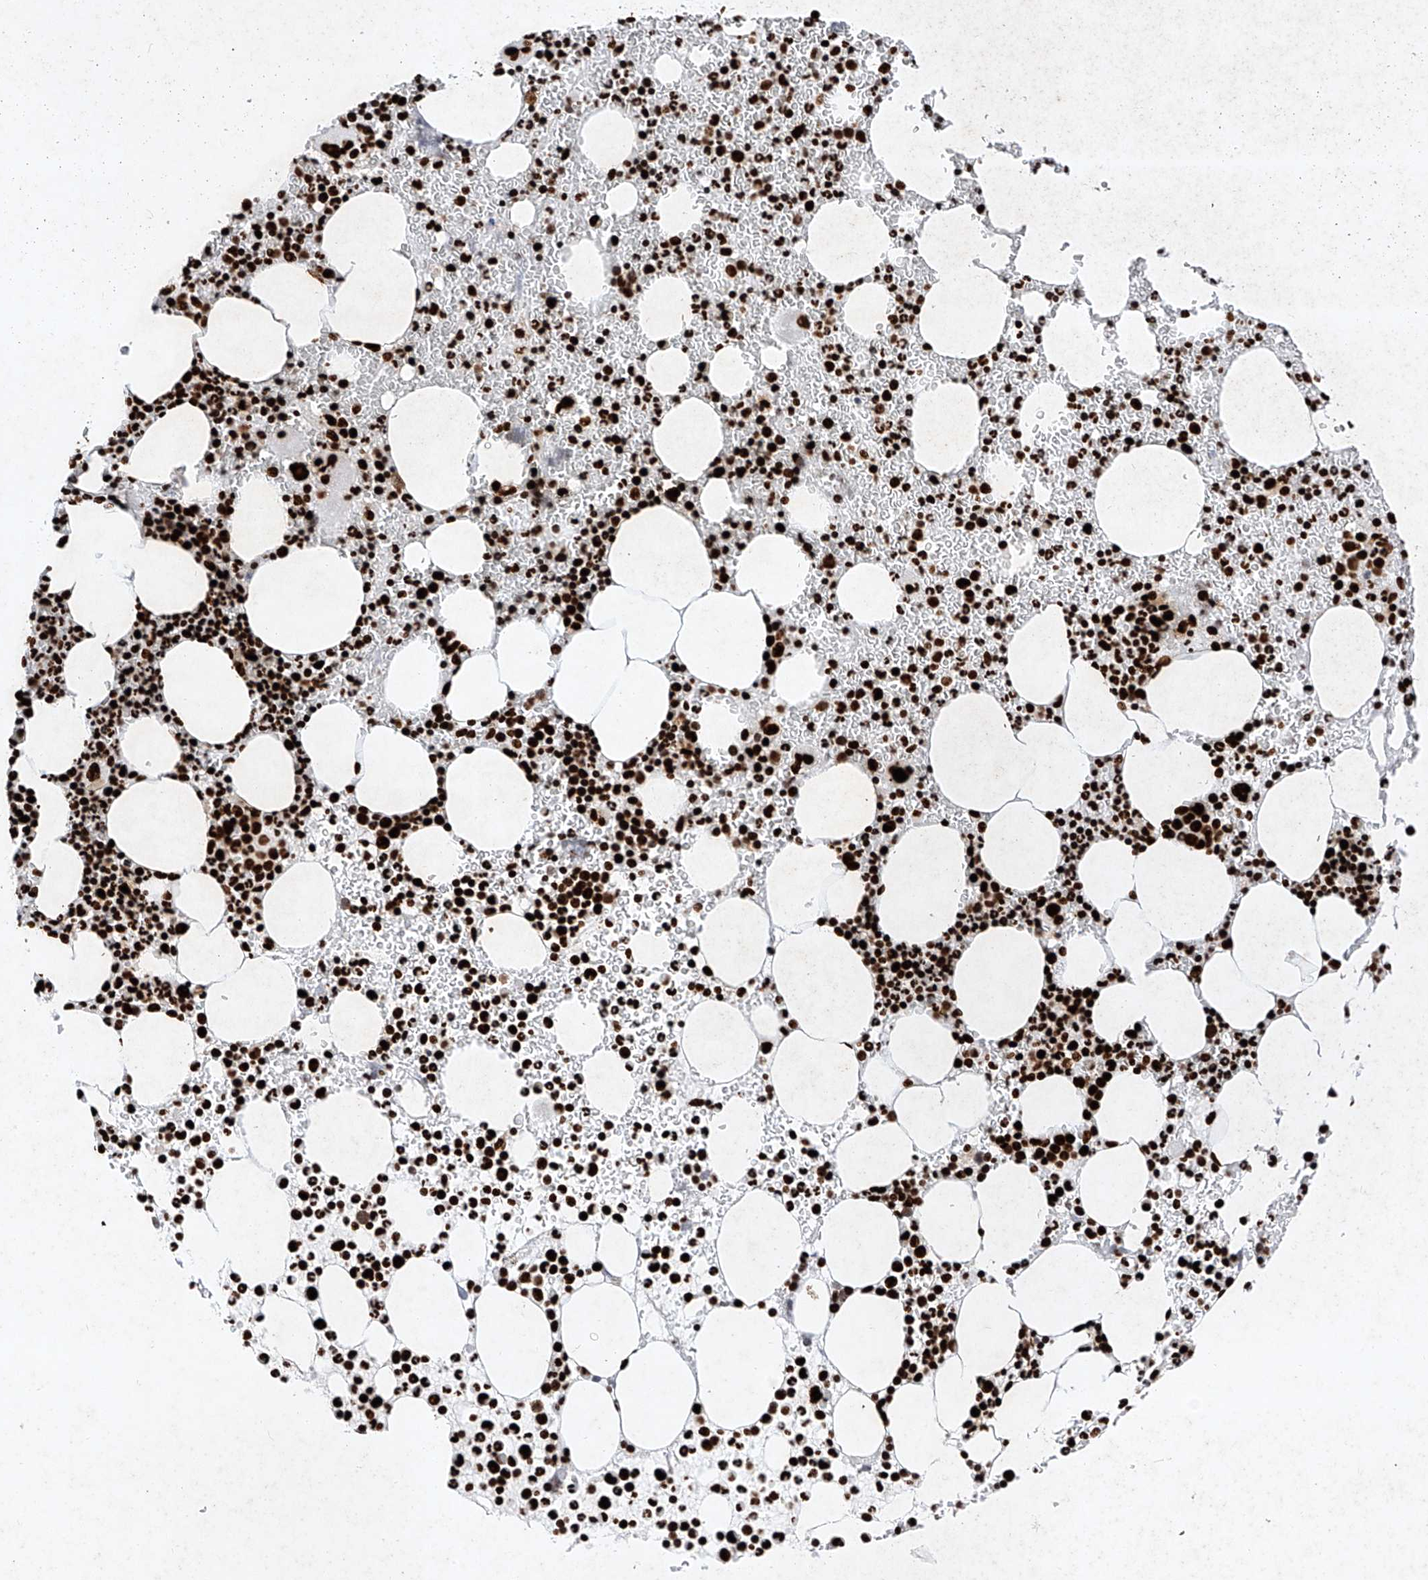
{"staining": {"intensity": "strong", "quantity": ">75%", "location": "nuclear"}, "tissue": "bone marrow", "cell_type": "Hematopoietic cells", "image_type": "normal", "snomed": [{"axis": "morphology", "description": "Normal tissue, NOS"}, {"axis": "topography", "description": "Bone marrow"}], "caption": "A brown stain highlights strong nuclear positivity of a protein in hematopoietic cells of normal human bone marrow.", "gene": "SRSF6", "patient": {"sex": "female", "age": 78}}